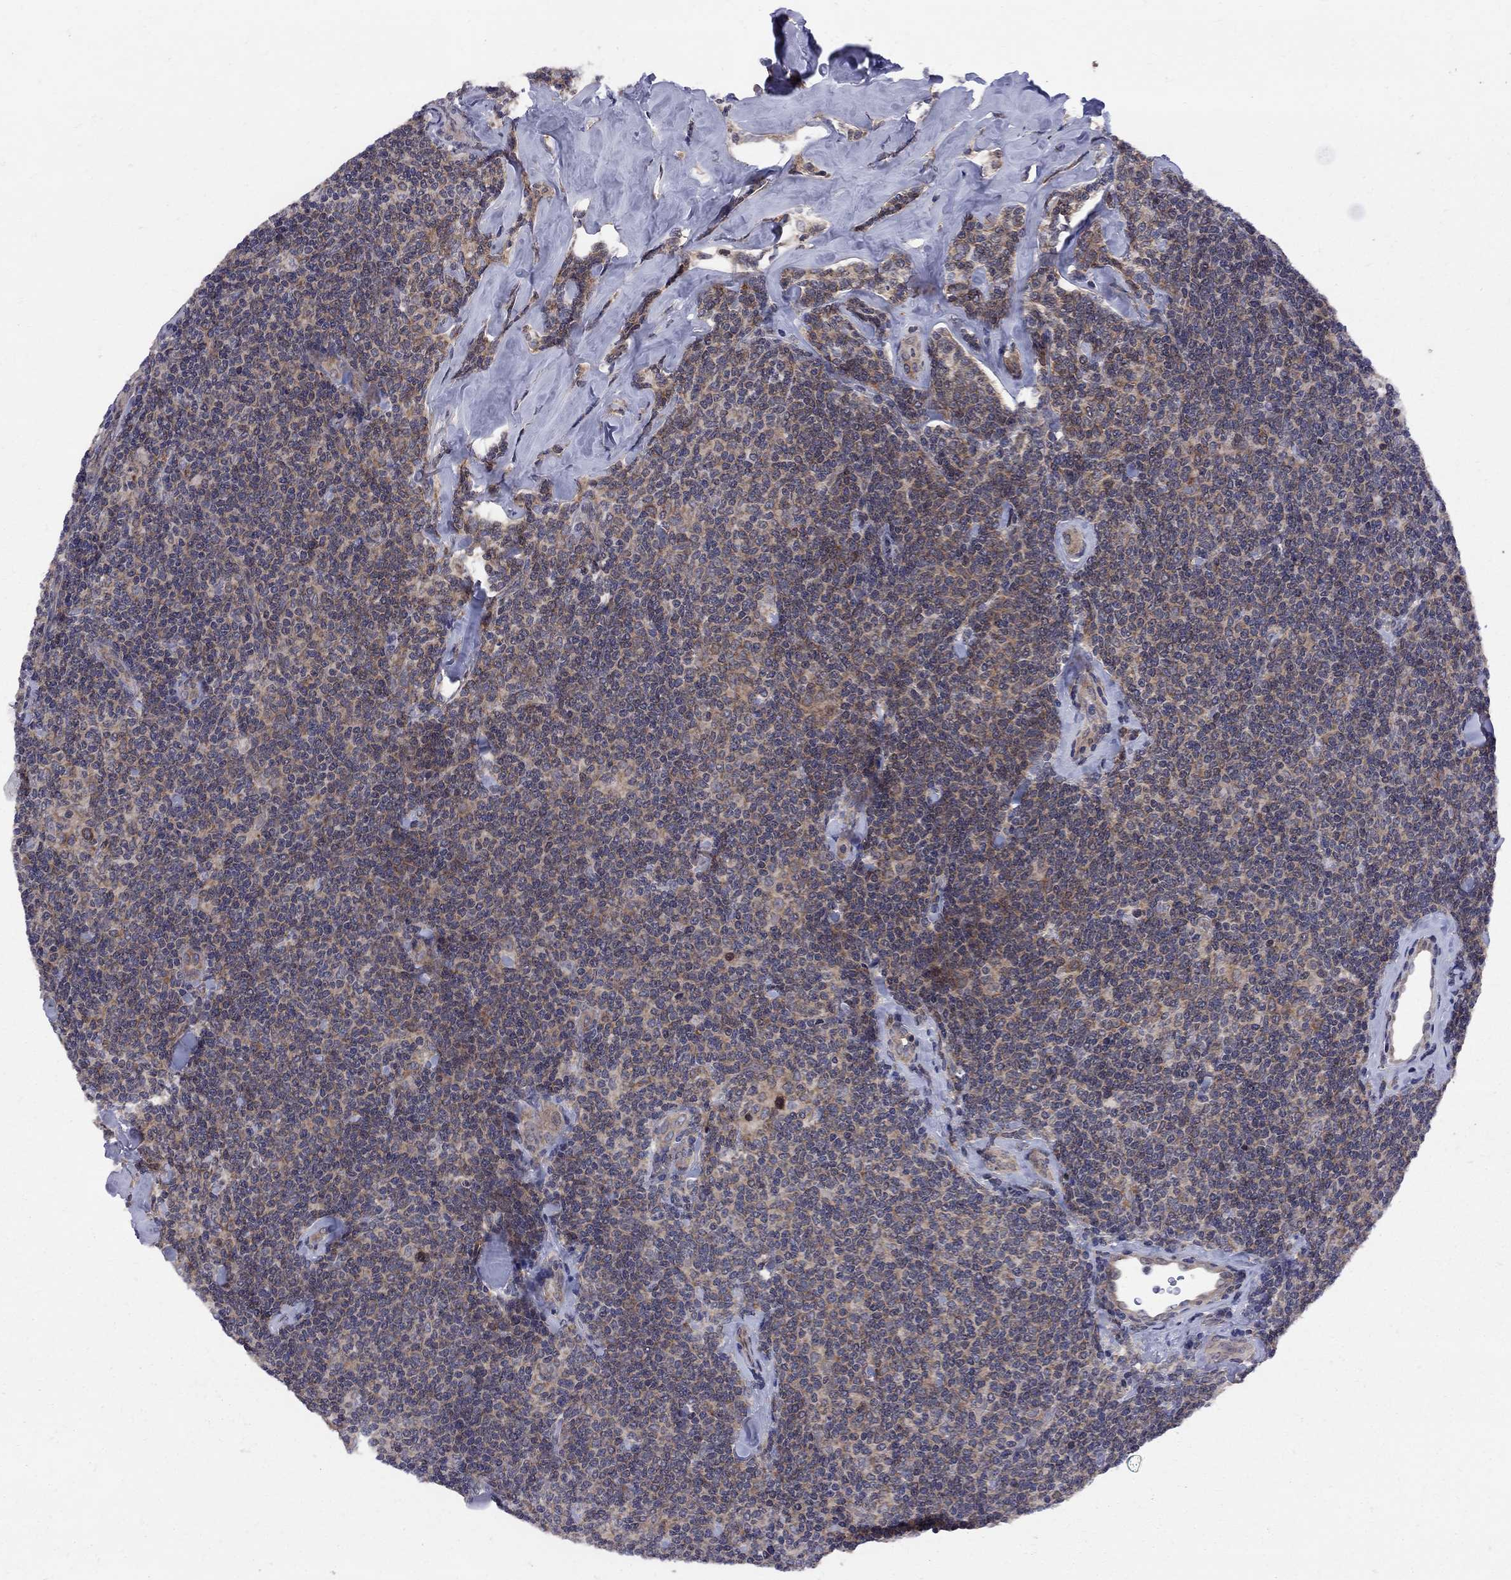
{"staining": {"intensity": "moderate", "quantity": "25%-75%", "location": "cytoplasmic/membranous"}, "tissue": "lymphoma", "cell_type": "Tumor cells", "image_type": "cancer", "snomed": [{"axis": "morphology", "description": "Malignant lymphoma, non-Hodgkin's type, Low grade"}, {"axis": "topography", "description": "Lymph node"}], "caption": "Immunohistochemistry photomicrograph of neoplastic tissue: human malignant lymphoma, non-Hodgkin's type (low-grade) stained using immunohistochemistry displays medium levels of moderate protein expression localized specifically in the cytoplasmic/membranous of tumor cells, appearing as a cytoplasmic/membranous brown color.", "gene": "CNOT11", "patient": {"sex": "female", "age": 56}}